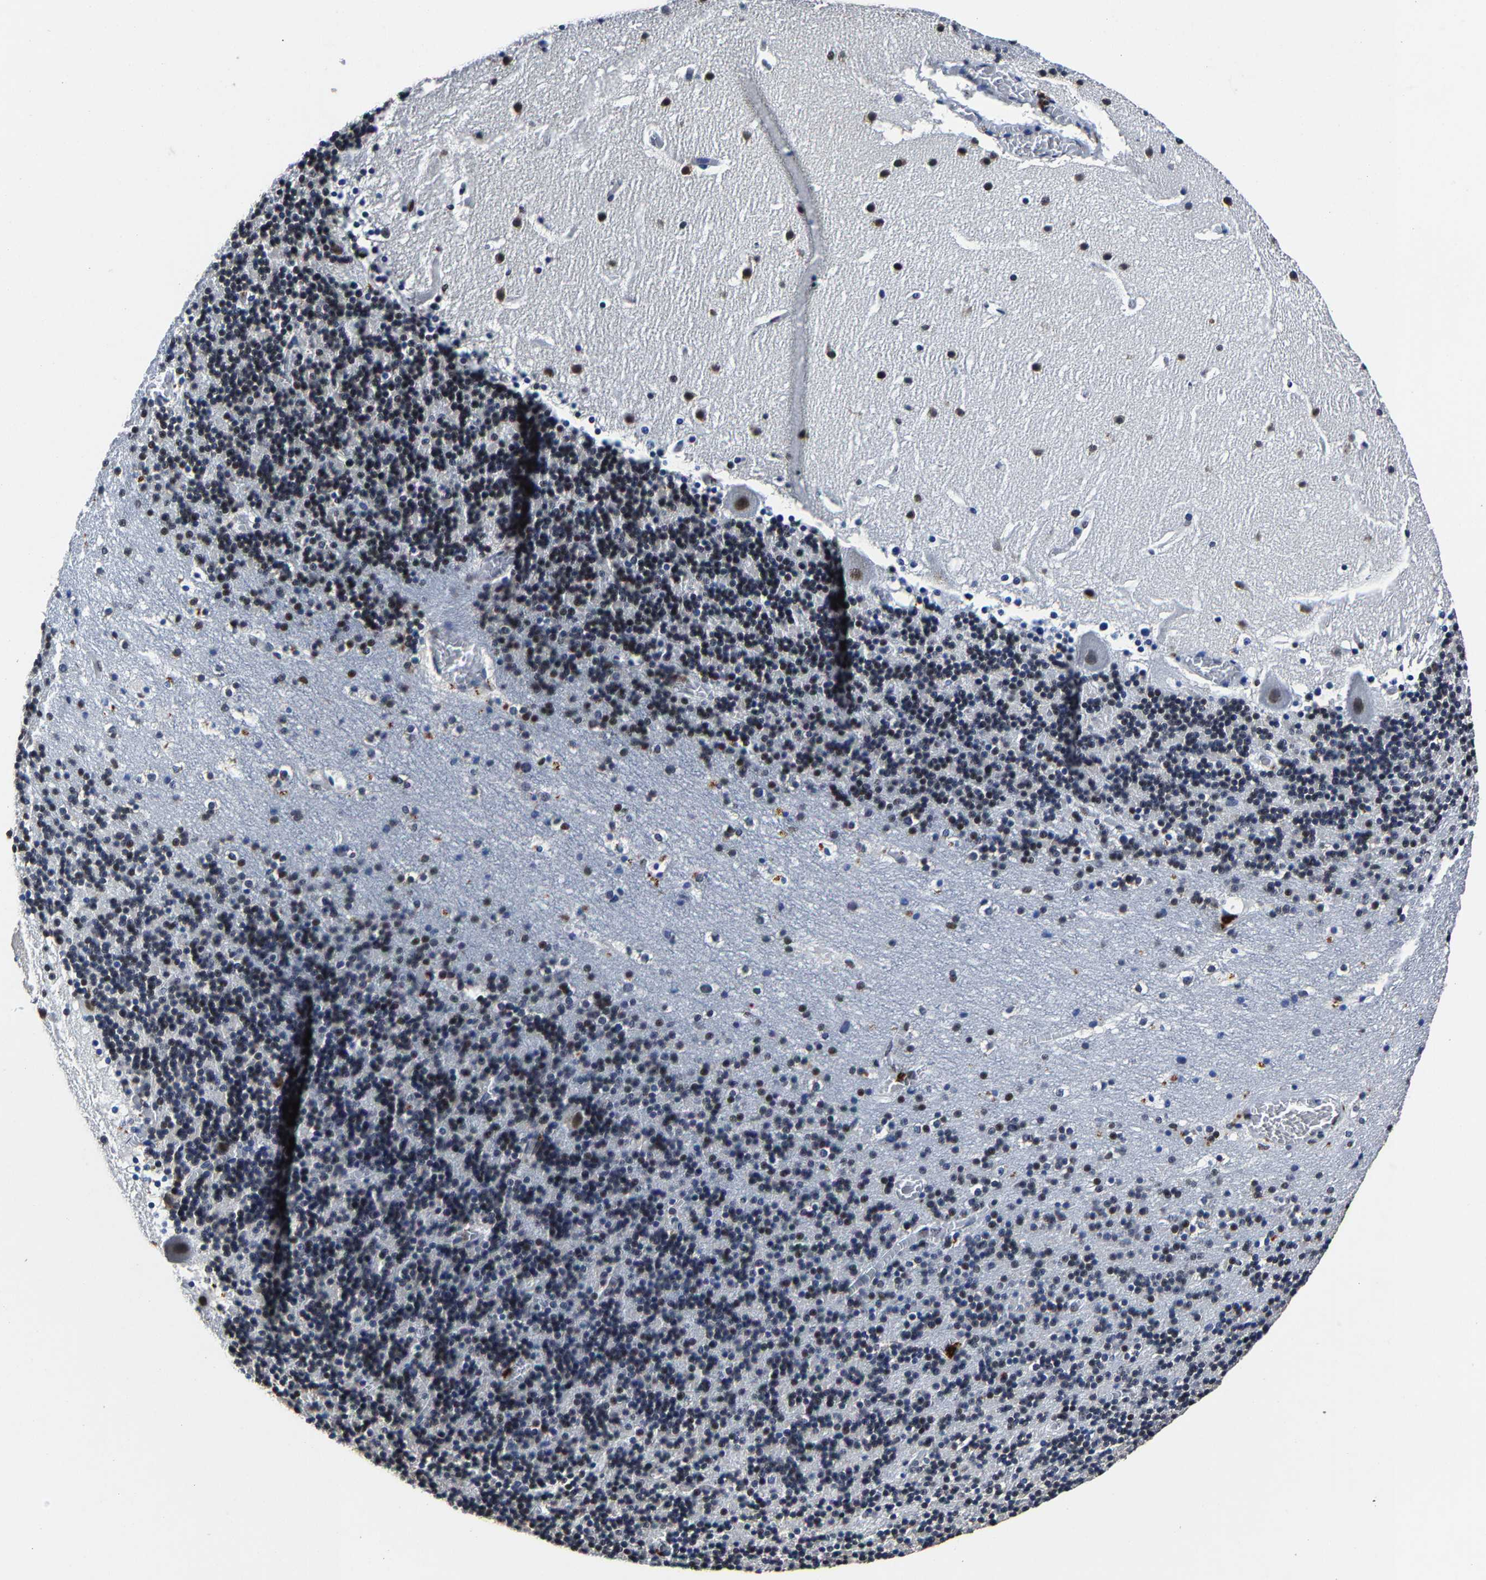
{"staining": {"intensity": "moderate", "quantity": "<25%", "location": "nuclear"}, "tissue": "cerebellum", "cell_type": "Cells in granular layer", "image_type": "normal", "snomed": [{"axis": "morphology", "description": "Normal tissue, NOS"}, {"axis": "topography", "description": "Cerebellum"}], "caption": "Immunohistochemical staining of unremarkable cerebellum displays low levels of moderate nuclear positivity in approximately <25% of cells in granular layer.", "gene": "RBM45", "patient": {"sex": "male", "age": 45}}